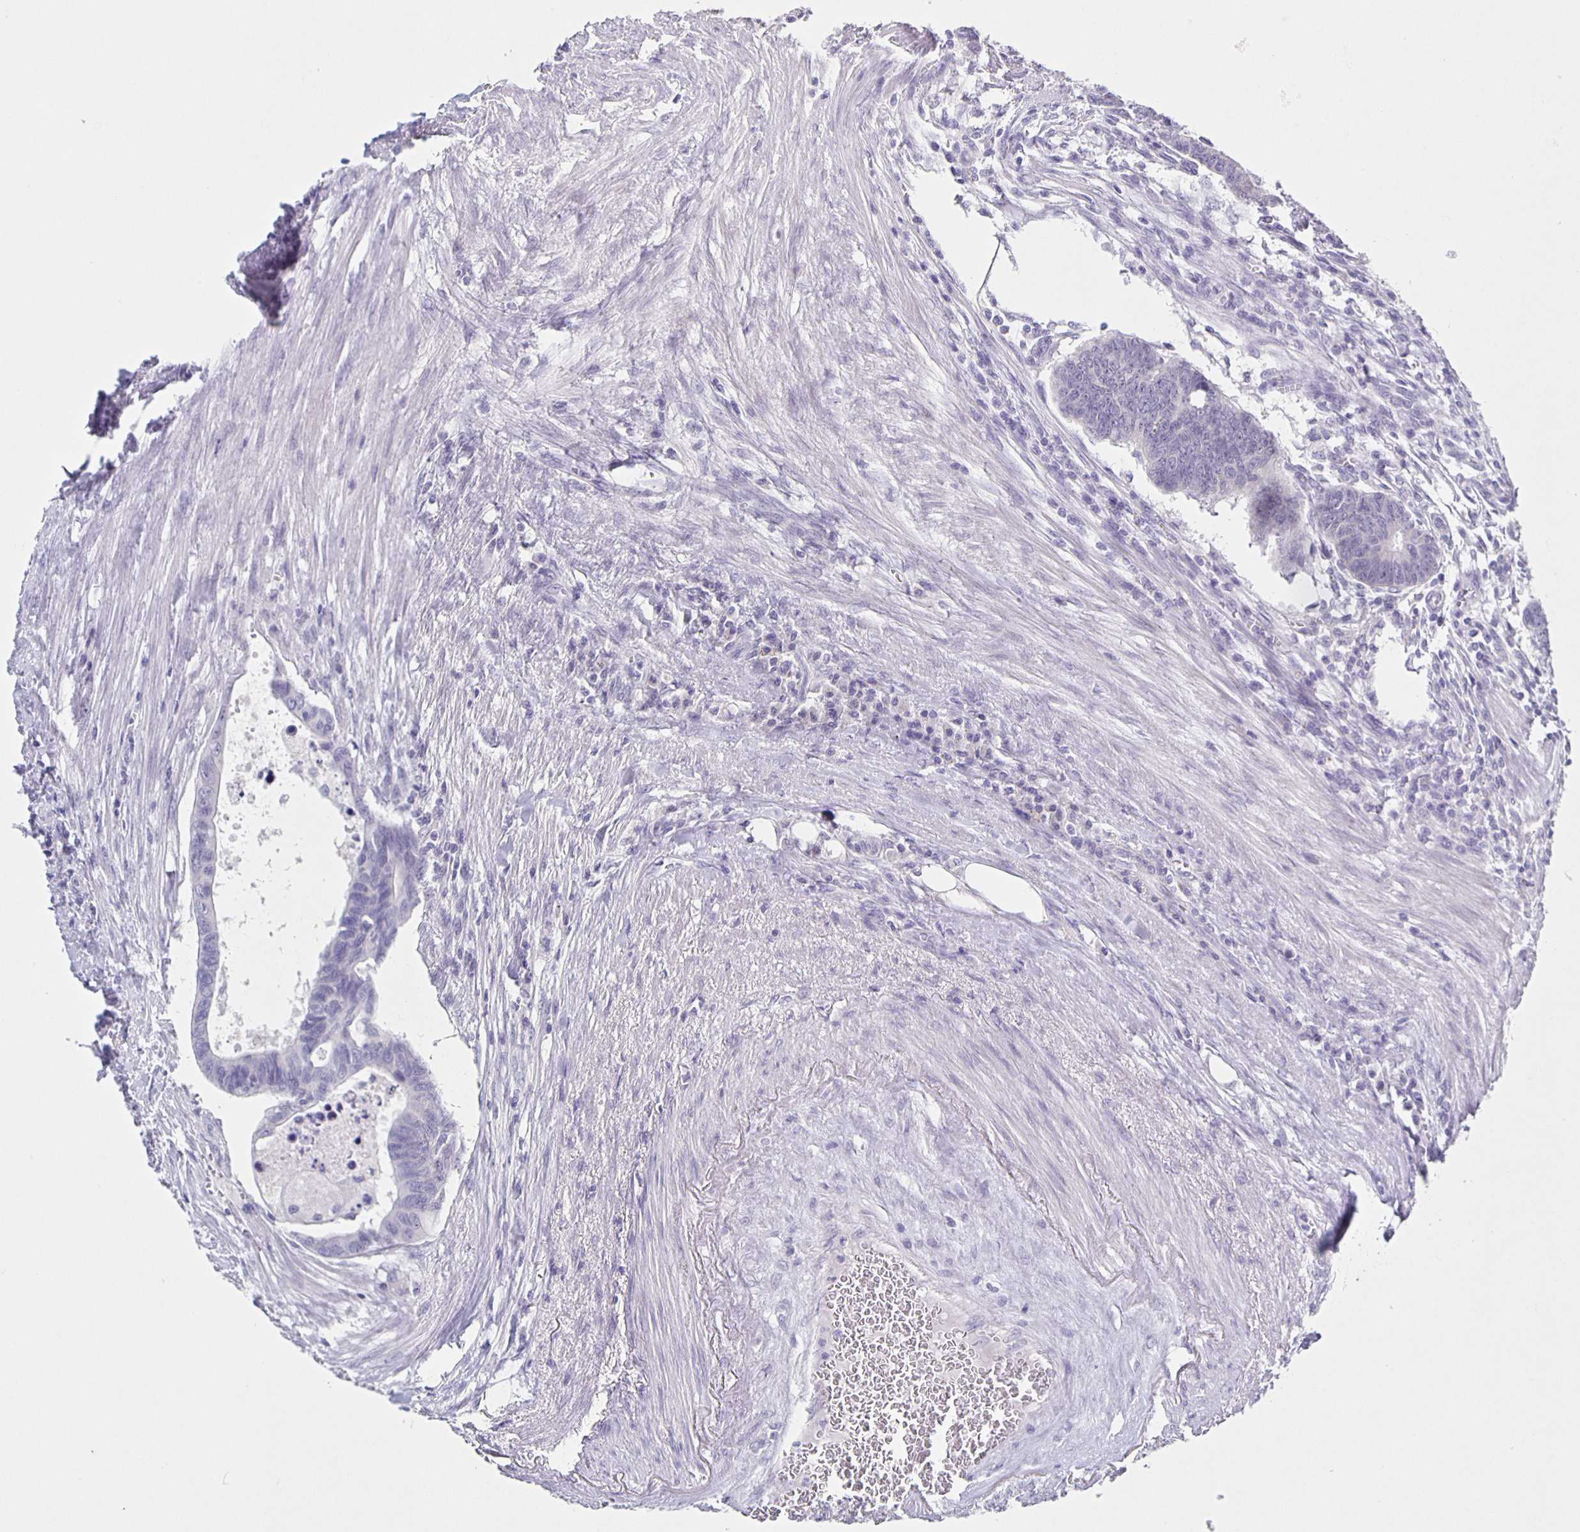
{"staining": {"intensity": "negative", "quantity": "none", "location": "none"}, "tissue": "colorectal cancer", "cell_type": "Tumor cells", "image_type": "cancer", "snomed": [{"axis": "morphology", "description": "Adenocarcinoma, NOS"}, {"axis": "topography", "description": "Colon"}], "caption": "Immunohistochemistry histopathology image of neoplastic tissue: human colorectal adenocarcinoma stained with DAB shows no significant protein positivity in tumor cells.", "gene": "CARNS1", "patient": {"sex": "male", "age": 62}}